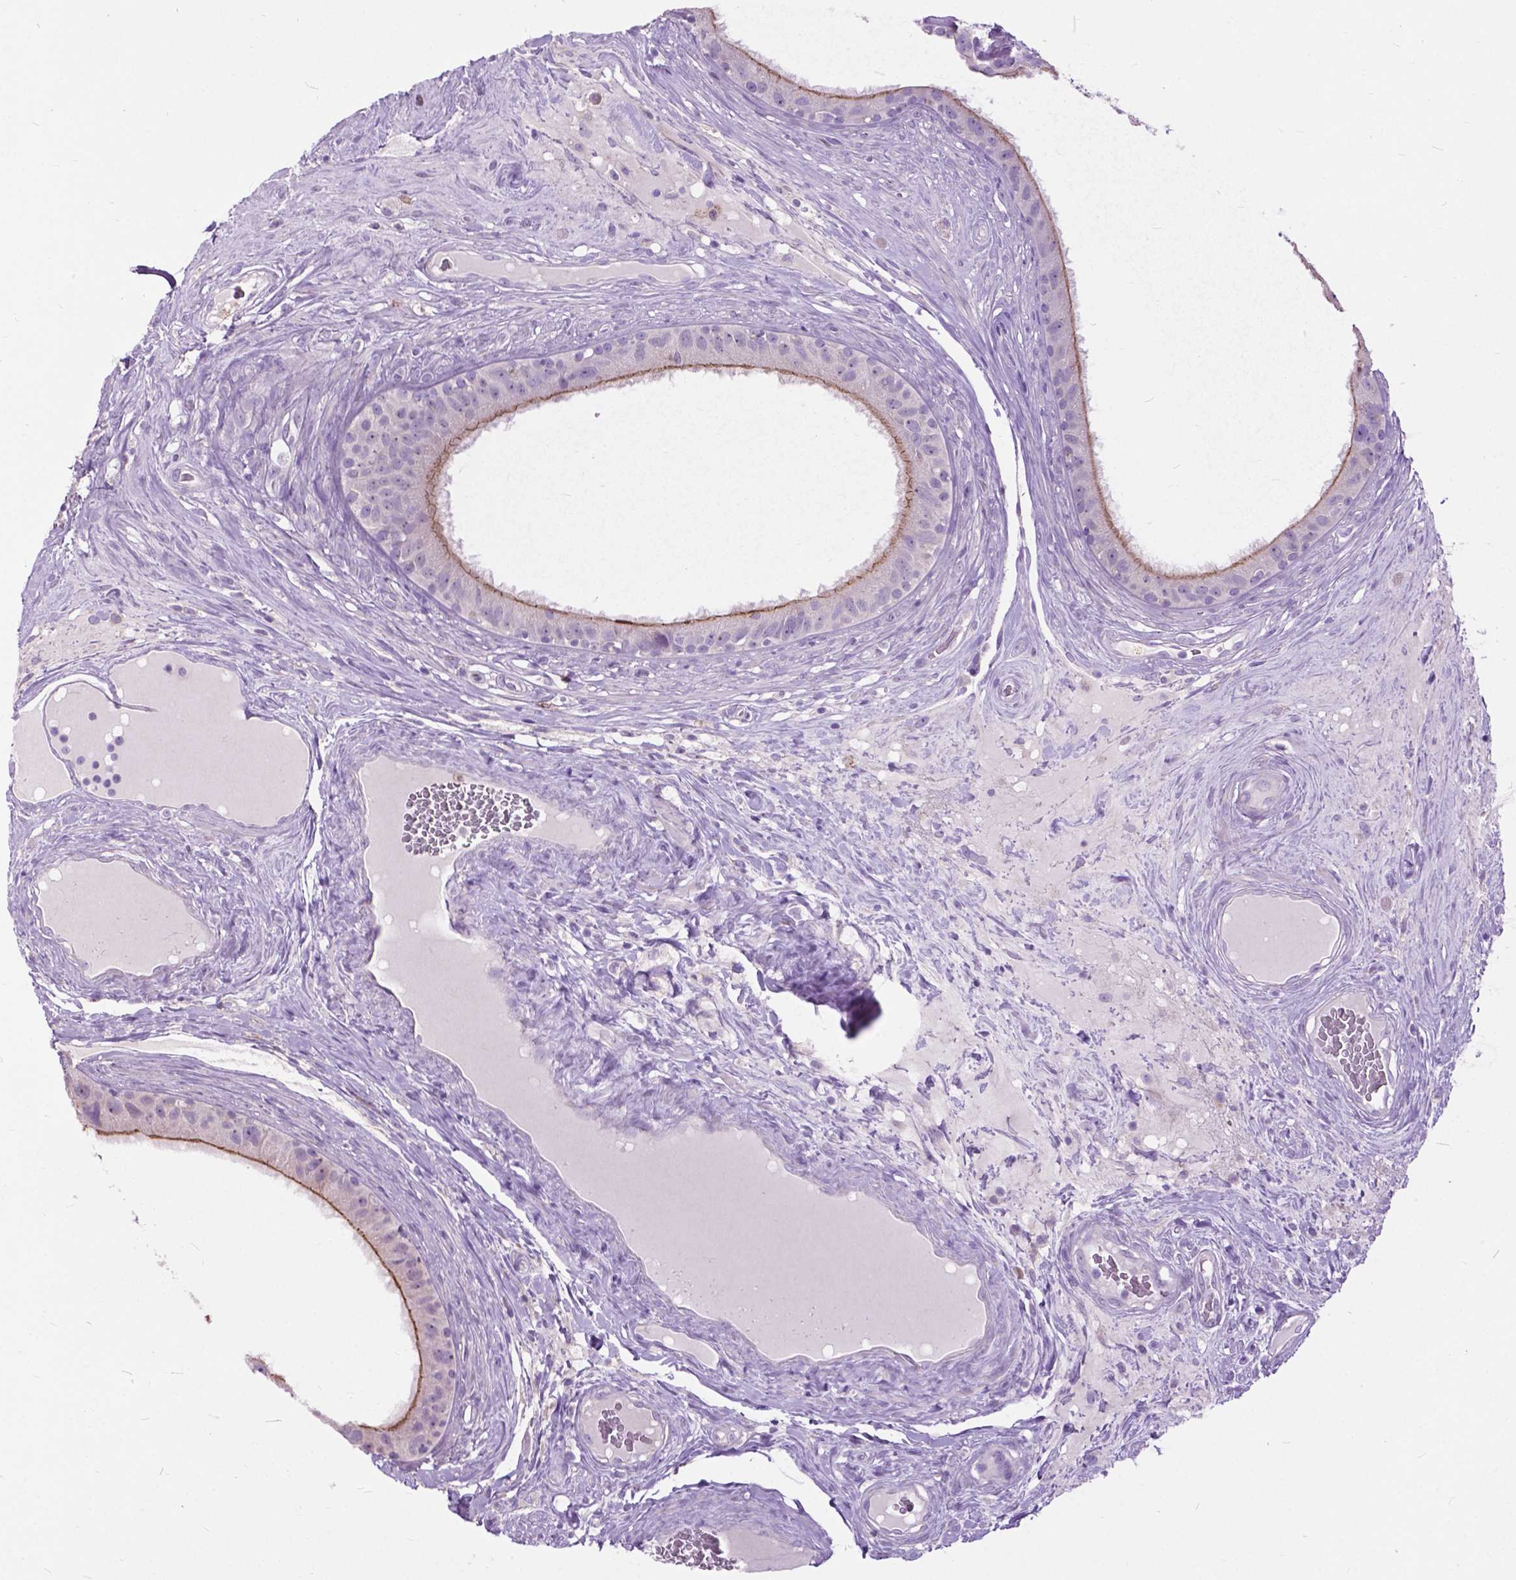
{"staining": {"intensity": "moderate", "quantity": "<25%", "location": "cytoplasmic/membranous"}, "tissue": "epididymis", "cell_type": "Glandular cells", "image_type": "normal", "snomed": [{"axis": "morphology", "description": "Normal tissue, NOS"}, {"axis": "topography", "description": "Epididymis"}], "caption": "A high-resolution micrograph shows immunohistochemistry staining of benign epididymis, which shows moderate cytoplasmic/membranous expression in approximately <25% of glandular cells.", "gene": "PRR35", "patient": {"sex": "male", "age": 59}}